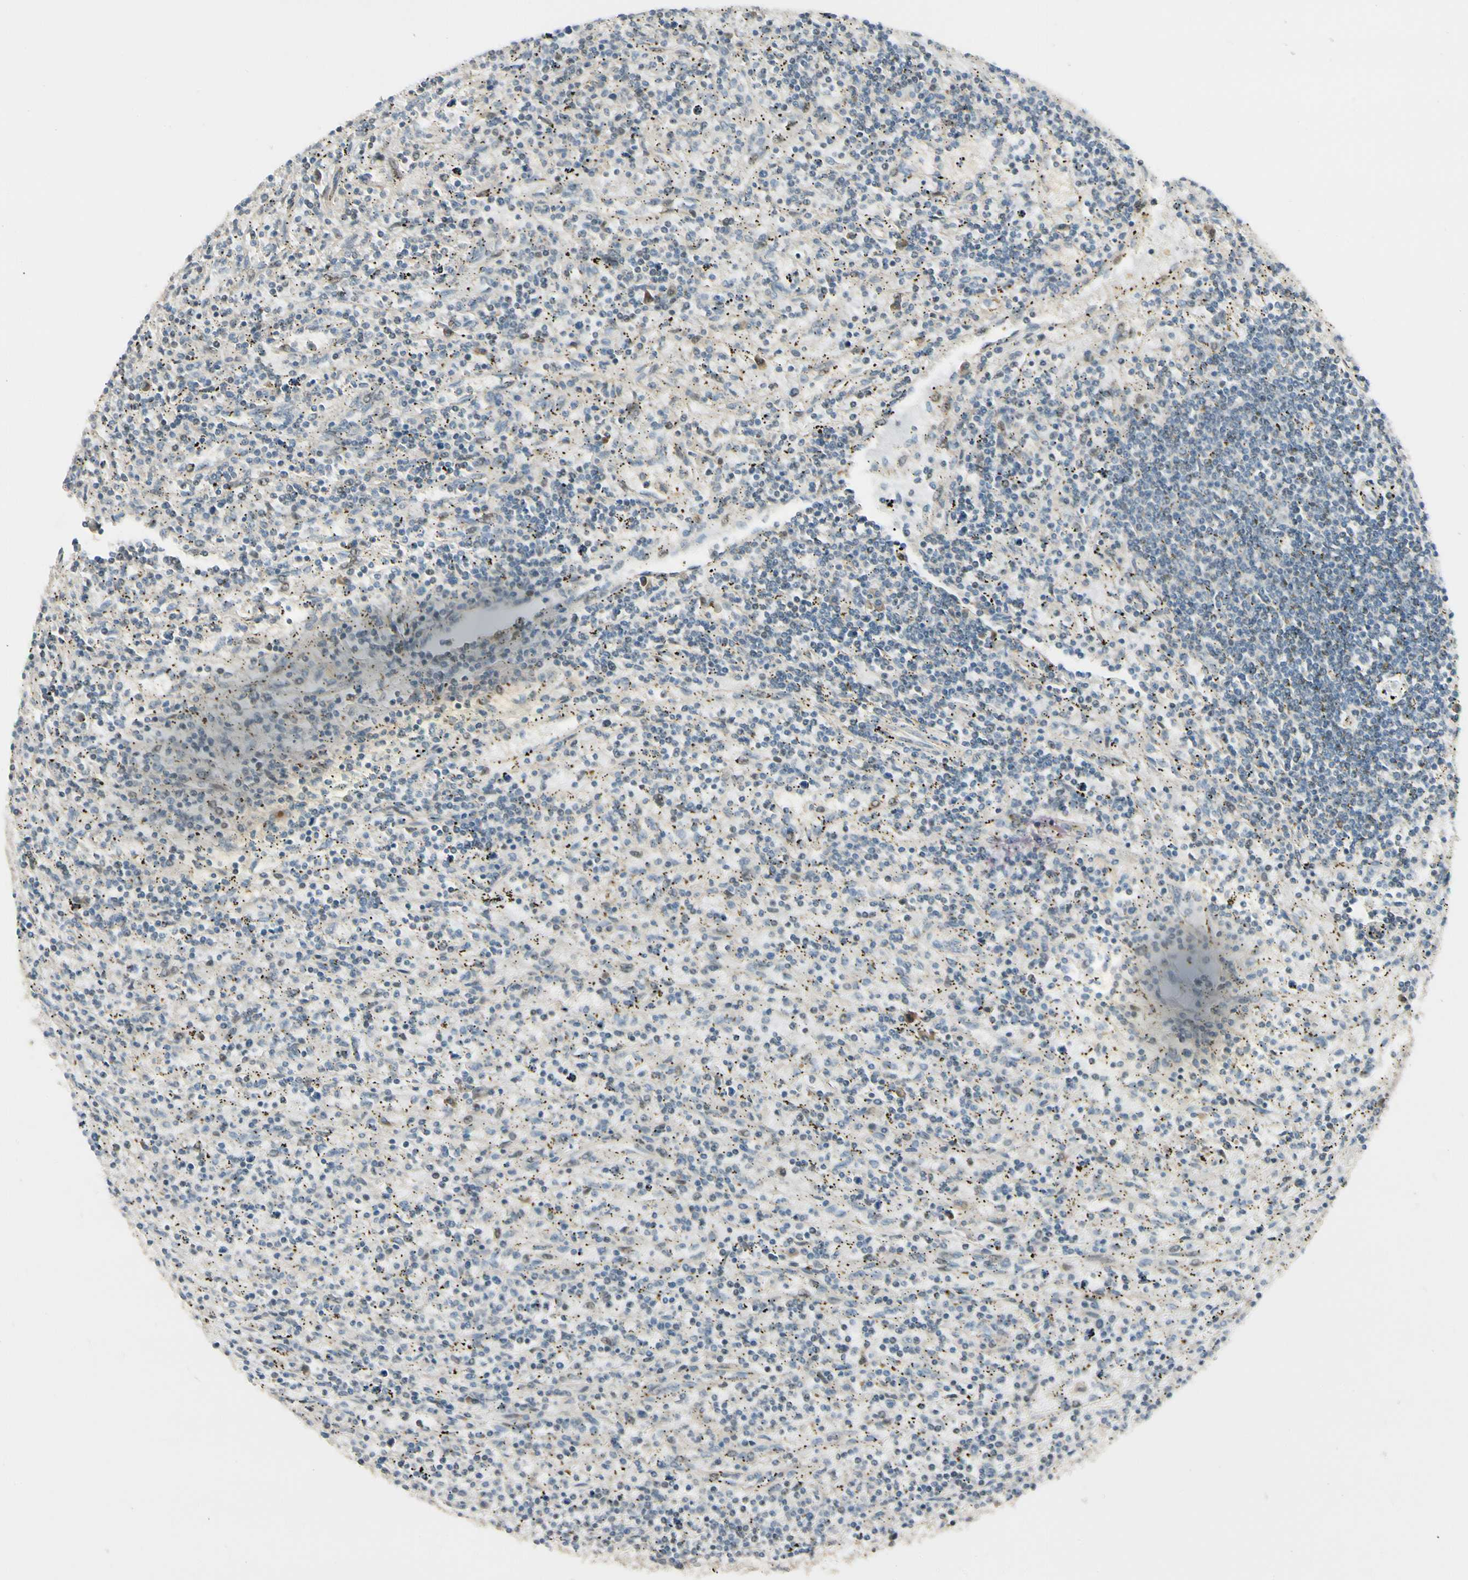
{"staining": {"intensity": "negative", "quantity": "none", "location": "none"}, "tissue": "lymphoma", "cell_type": "Tumor cells", "image_type": "cancer", "snomed": [{"axis": "morphology", "description": "Malignant lymphoma, non-Hodgkin's type, Low grade"}, {"axis": "topography", "description": "Spleen"}], "caption": "Immunohistochemistry photomicrograph of malignant lymphoma, non-Hodgkin's type (low-grade) stained for a protein (brown), which reveals no expression in tumor cells.", "gene": "P4HA3", "patient": {"sex": "male", "age": 76}}